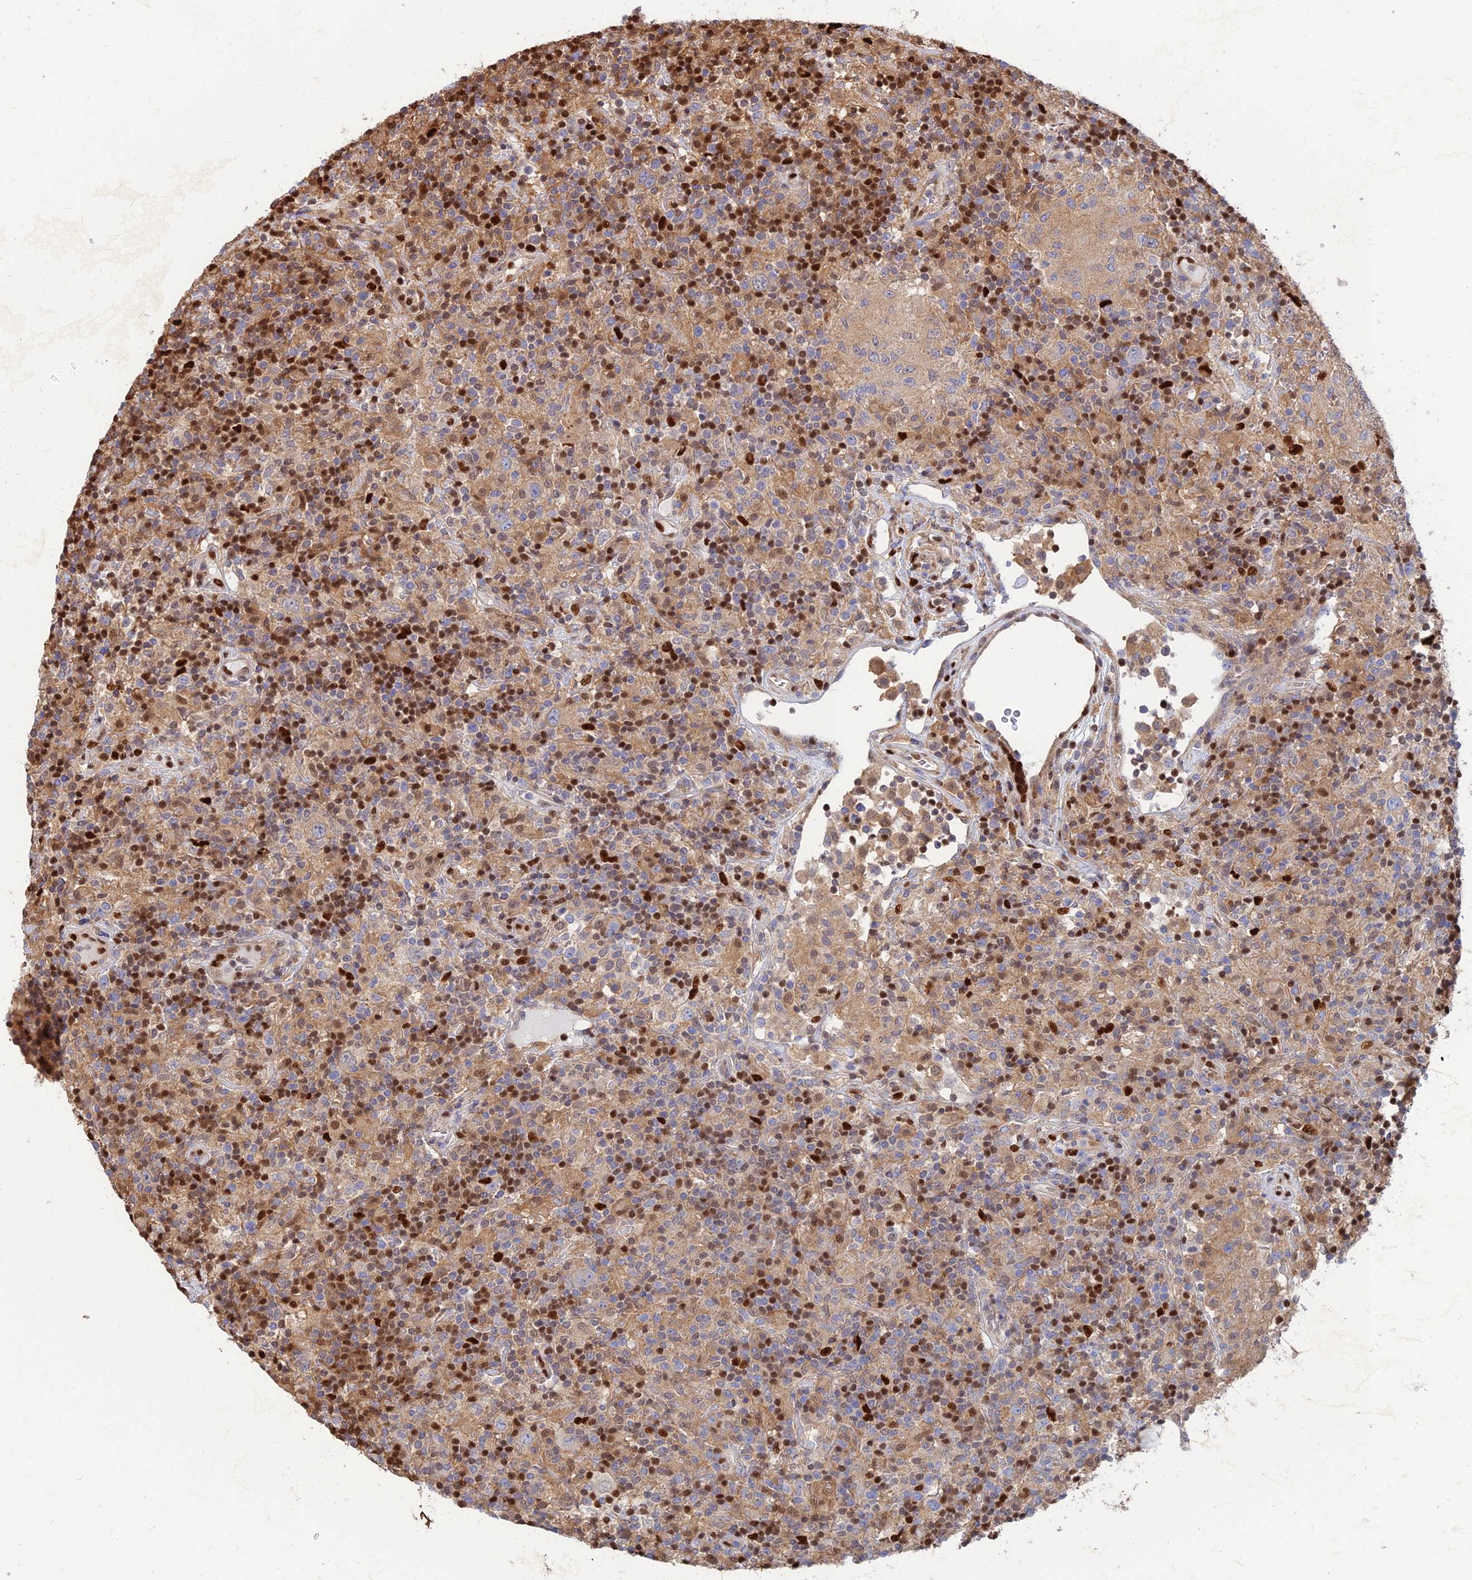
{"staining": {"intensity": "weak", "quantity": "<25%", "location": "cytoplasmic/membranous"}, "tissue": "lymphoma", "cell_type": "Tumor cells", "image_type": "cancer", "snomed": [{"axis": "morphology", "description": "Hodgkin's disease, NOS"}, {"axis": "topography", "description": "Lymph node"}], "caption": "Tumor cells are negative for brown protein staining in lymphoma. (IHC, brightfield microscopy, high magnification).", "gene": "DNPEP", "patient": {"sex": "male", "age": 70}}